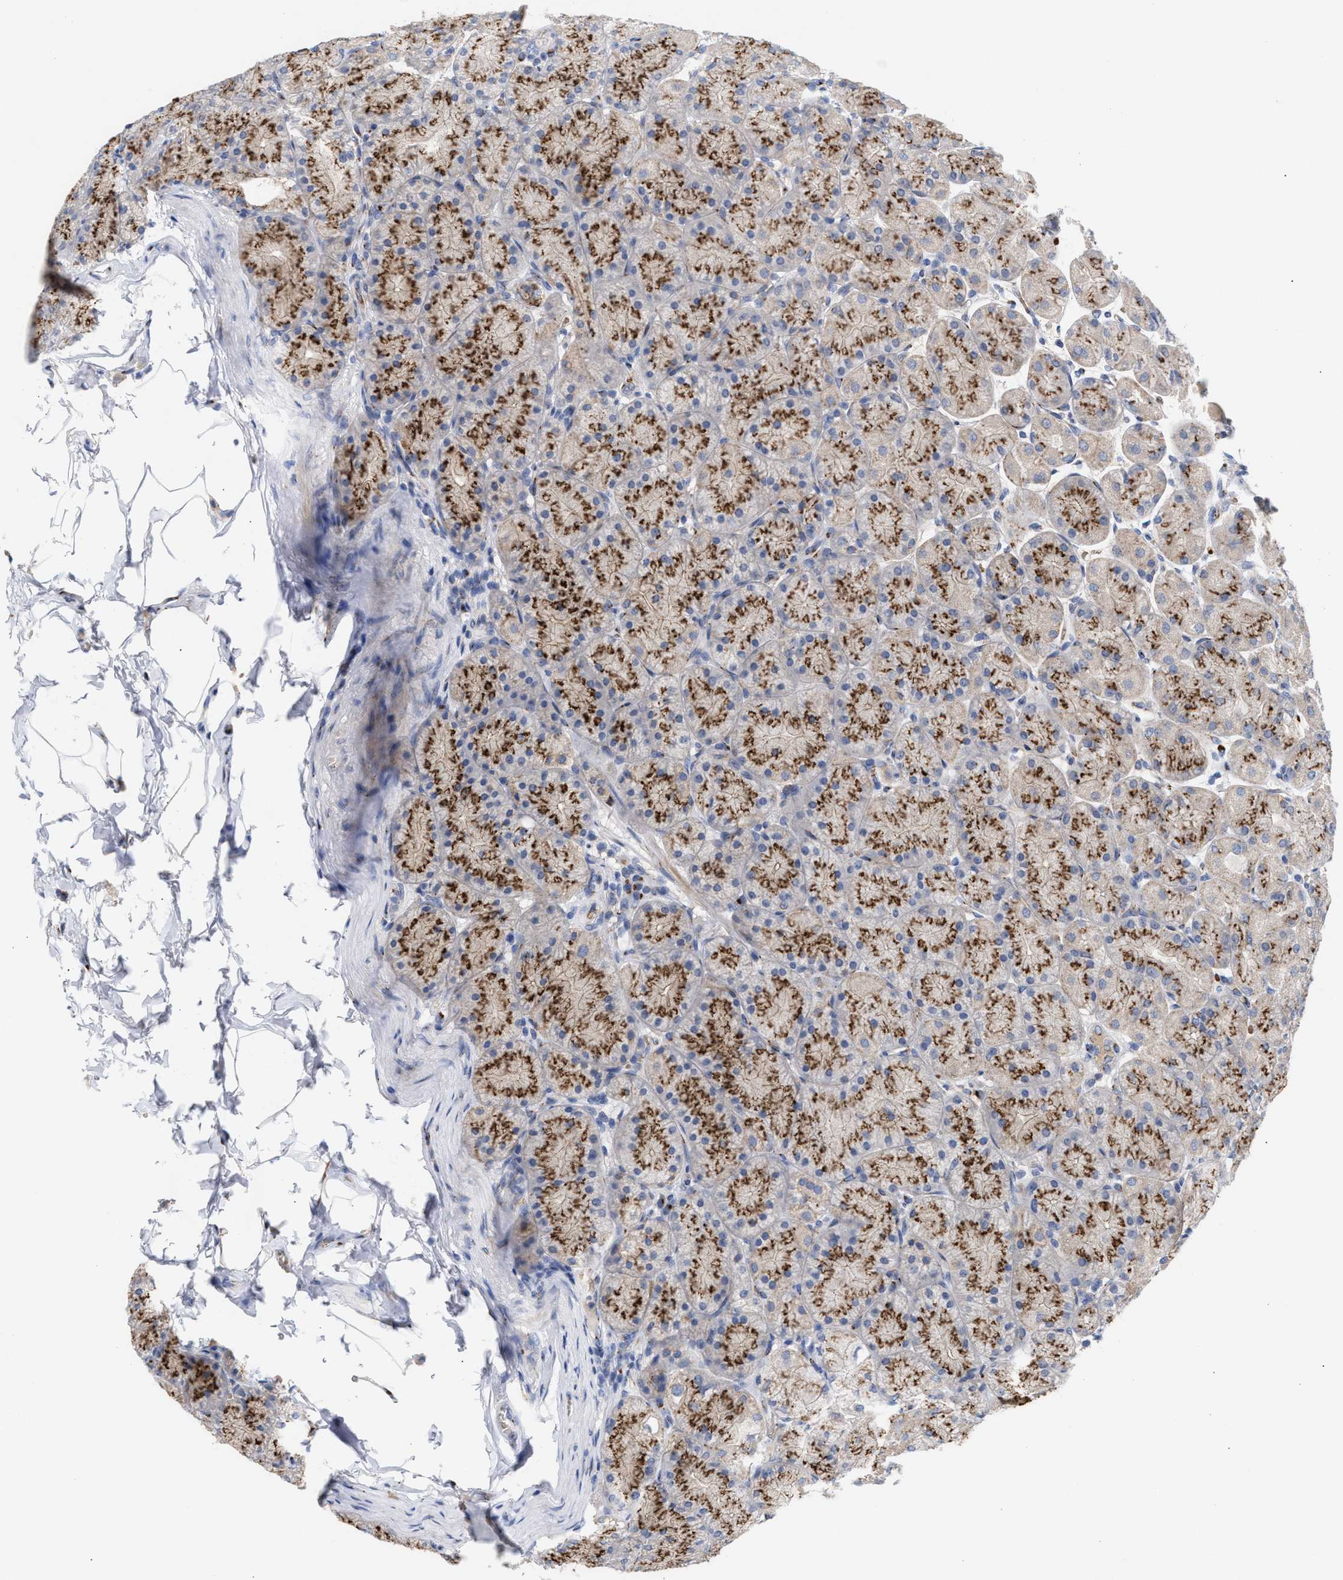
{"staining": {"intensity": "strong", "quantity": "25%-75%", "location": "cytoplasmic/membranous"}, "tissue": "stomach", "cell_type": "Glandular cells", "image_type": "normal", "snomed": [{"axis": "morphology", "description": "Normal tissue, NOS"}, {"axis": "topography", "description": "Stomach, upper"}], "caption": "Immunohistochemistry (IHC) histopathology image of normal stomach: human stomach stained using immunohistochemistry (IHC) exhibits high levels of strong protein expression localized specifically in the cytoplasmic/membranous of glandular cells, appearing as a cytoplasmic/membranous brown color.", "gene": "CCL2", "patient": {"sex": "female", "age": 56}}